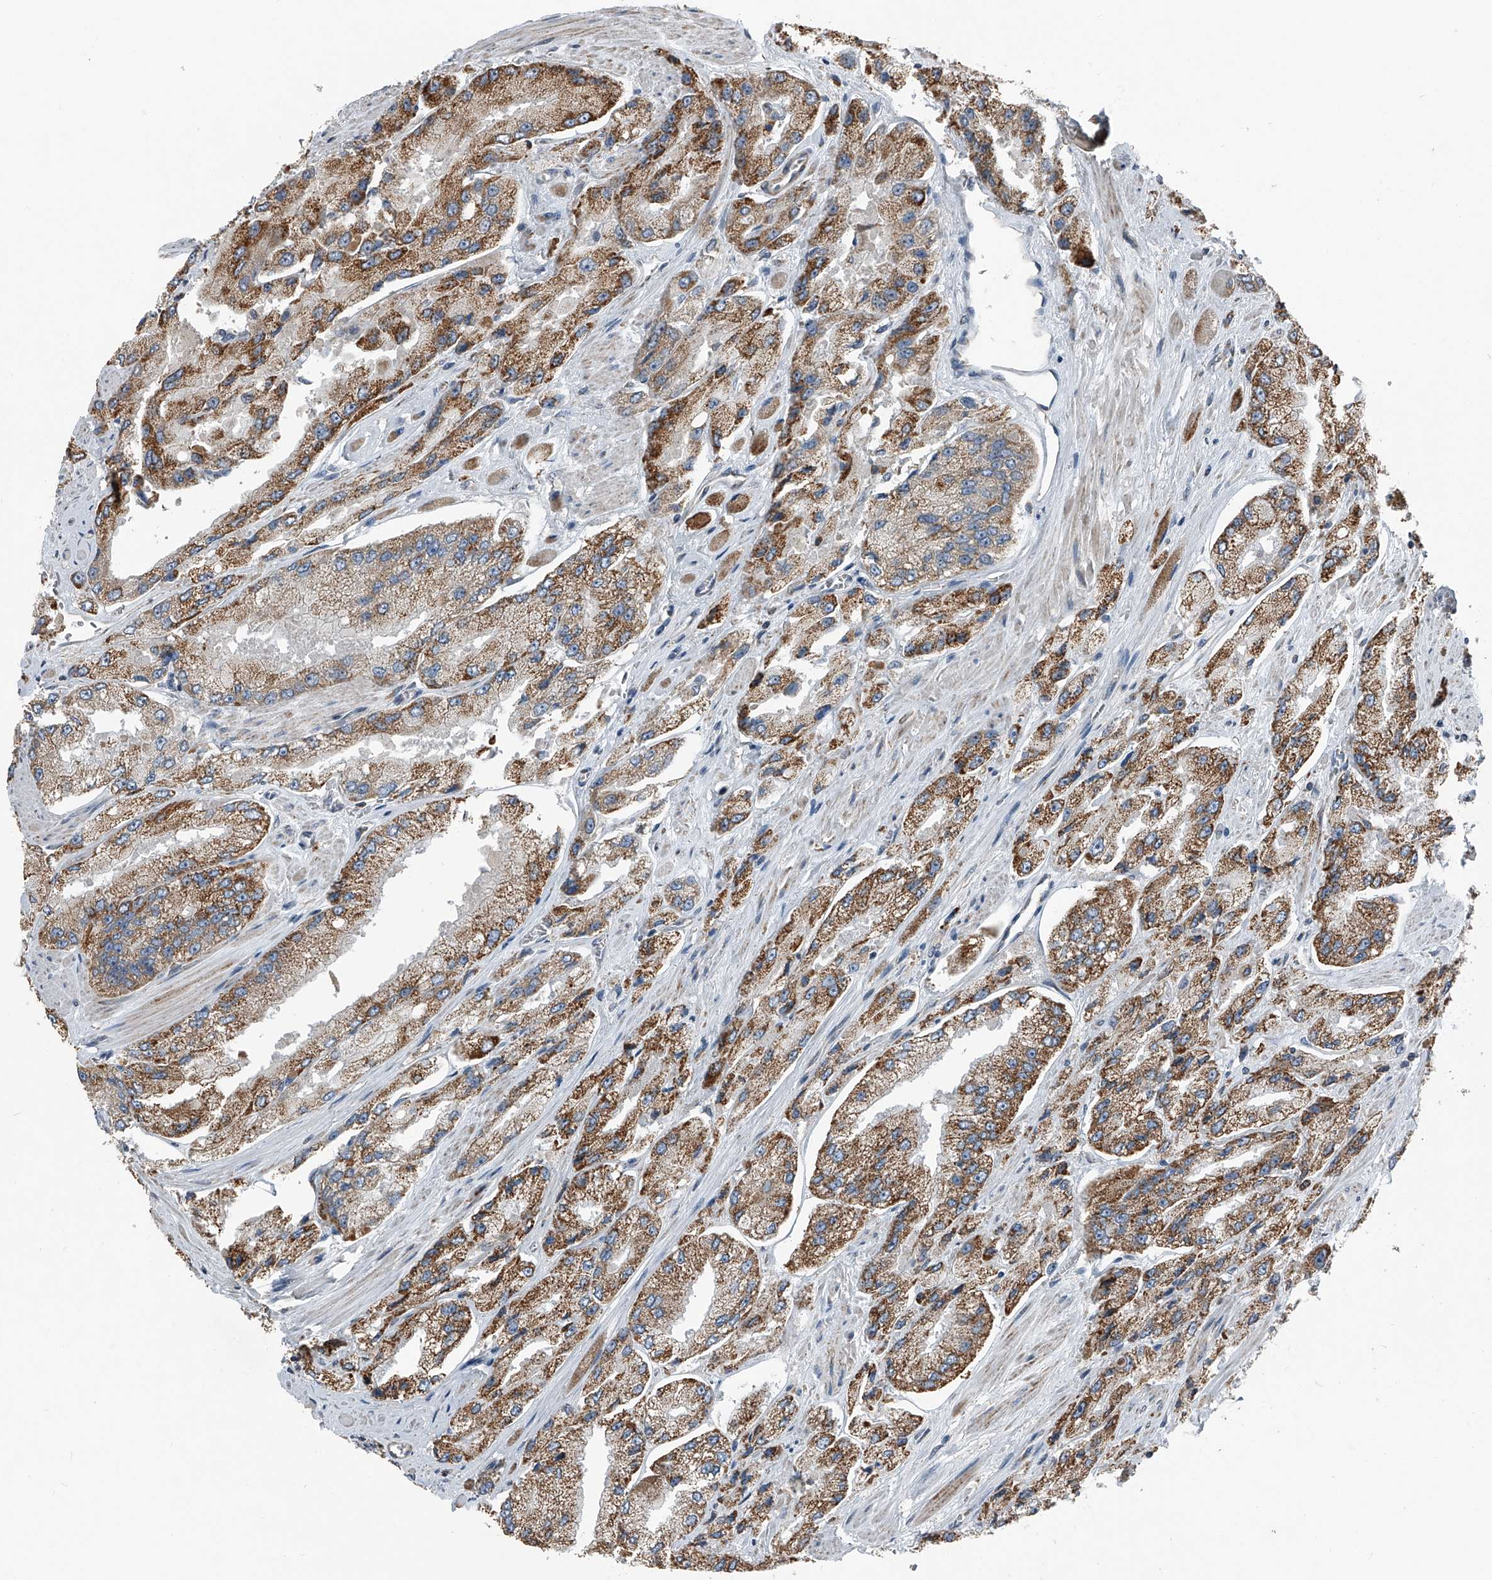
{"staining": {"intensity": "moderate", "quantity": ">75%", "location": "cytoplasmic/membranous"}, "tissue": "prostate cancer", "cell_type": "Tumor cells", "image_type": "cancer", "snomed": [{"axis": "morphology", "description": "Adenocarcinoma, High grade"}, {"axis": "topography", "description": "Prostate"}], "caption": "A brown stain shows moderate cytoplasmic/membranous positivity of a protein in high-grade adenocarcinoma (prostate) tumor cells.", "gene": "CHRNA7", "patient": {"sex": "male", "age": 58}}